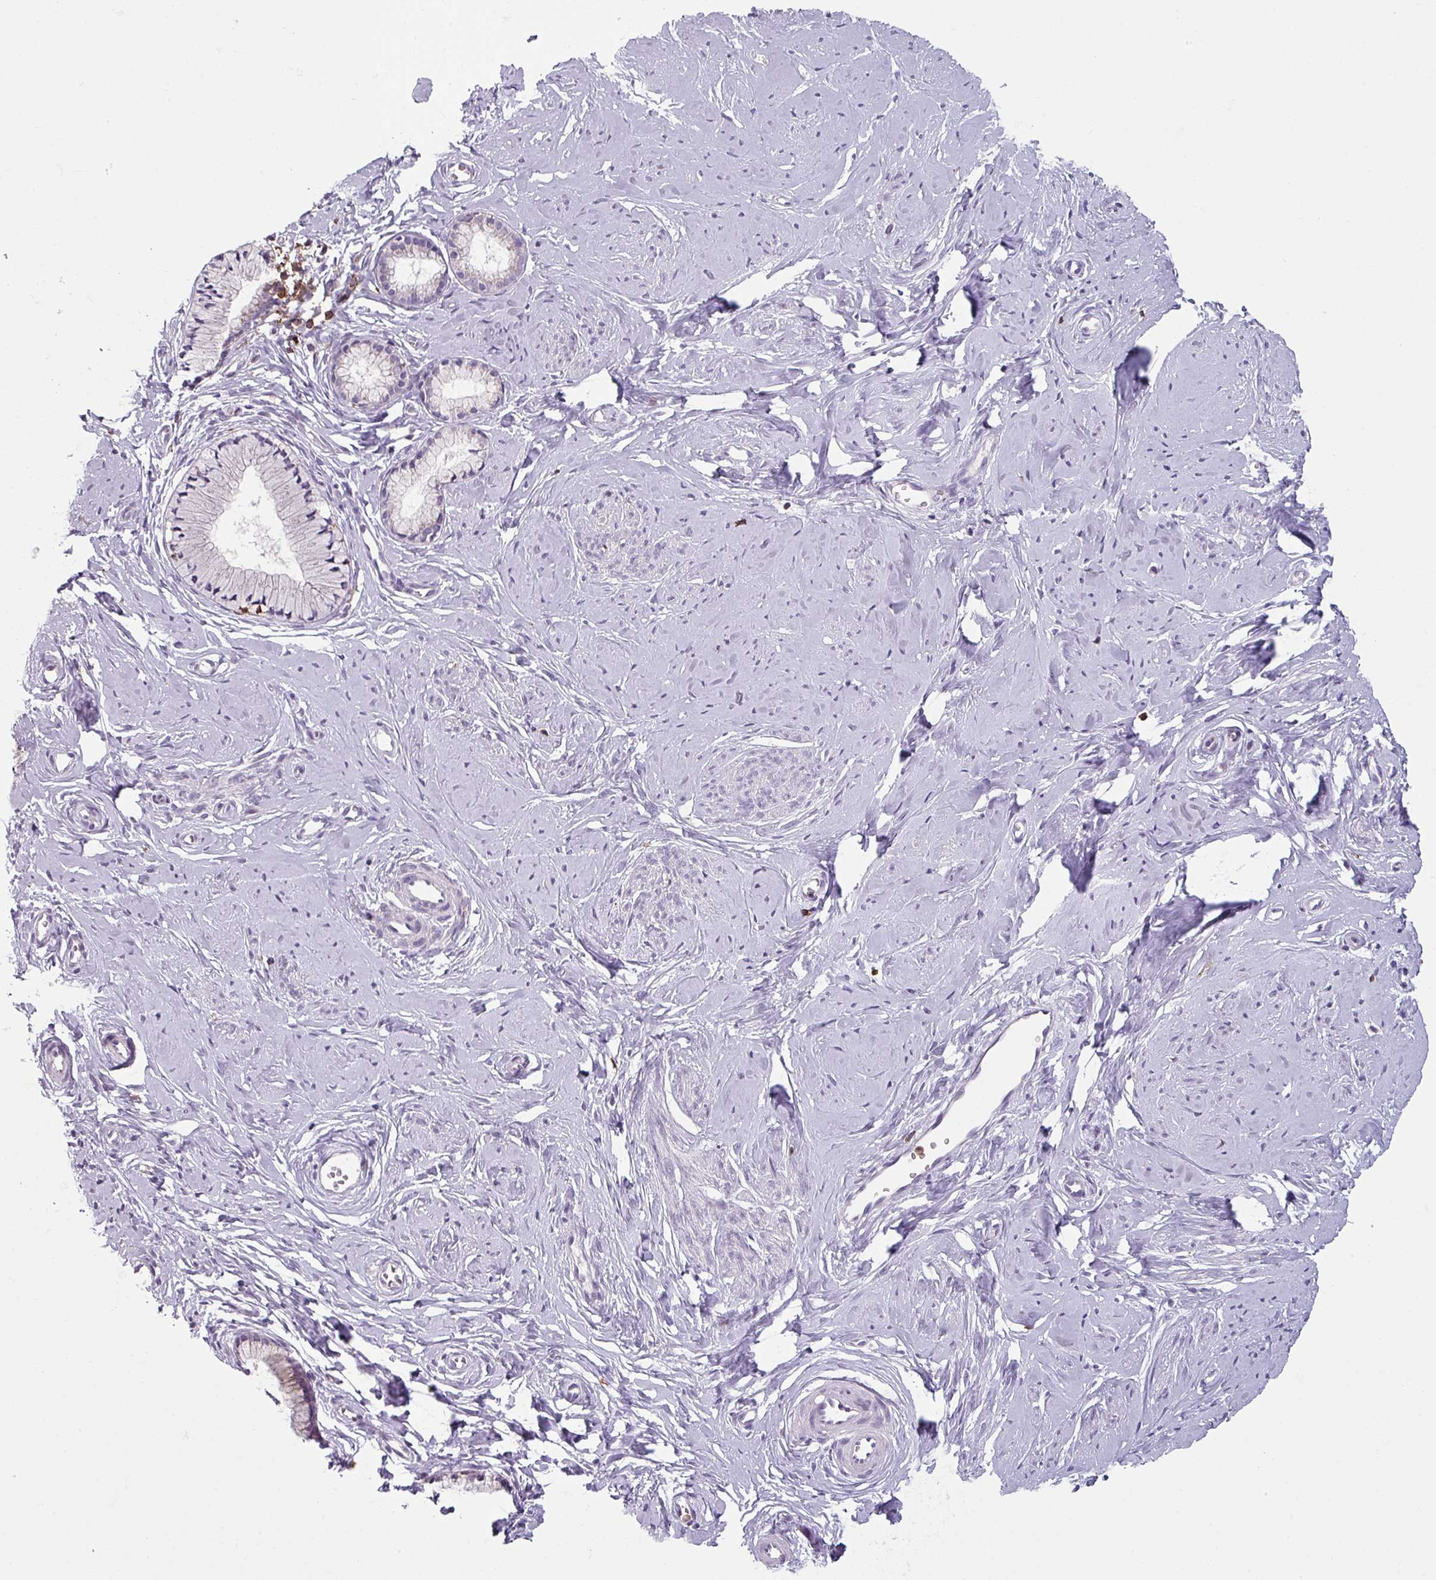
{"staining": {"intensity": "weak", "quantity": "<25%", "location": "cytoplasmic/membranous"}, "tissue": "cervix", "cell_type": "Glandular cells", "image_type": "normal", "snomed": [{"axis": "morphology", "description": "Normal tissue, NOS"}, {"axis": "topography", "description": "Cervix"}], "caption": "A histopathology image of cervix stained for a protein reveals no brown staining in glandular cells. The staining is performed using DAB (3,3'-diaminobenzidine) brown chromogen with nuclei counter-stained in using hematoxylin.", "gene": "NEDD9", "patient": {"sex": "female", "age": 40}}